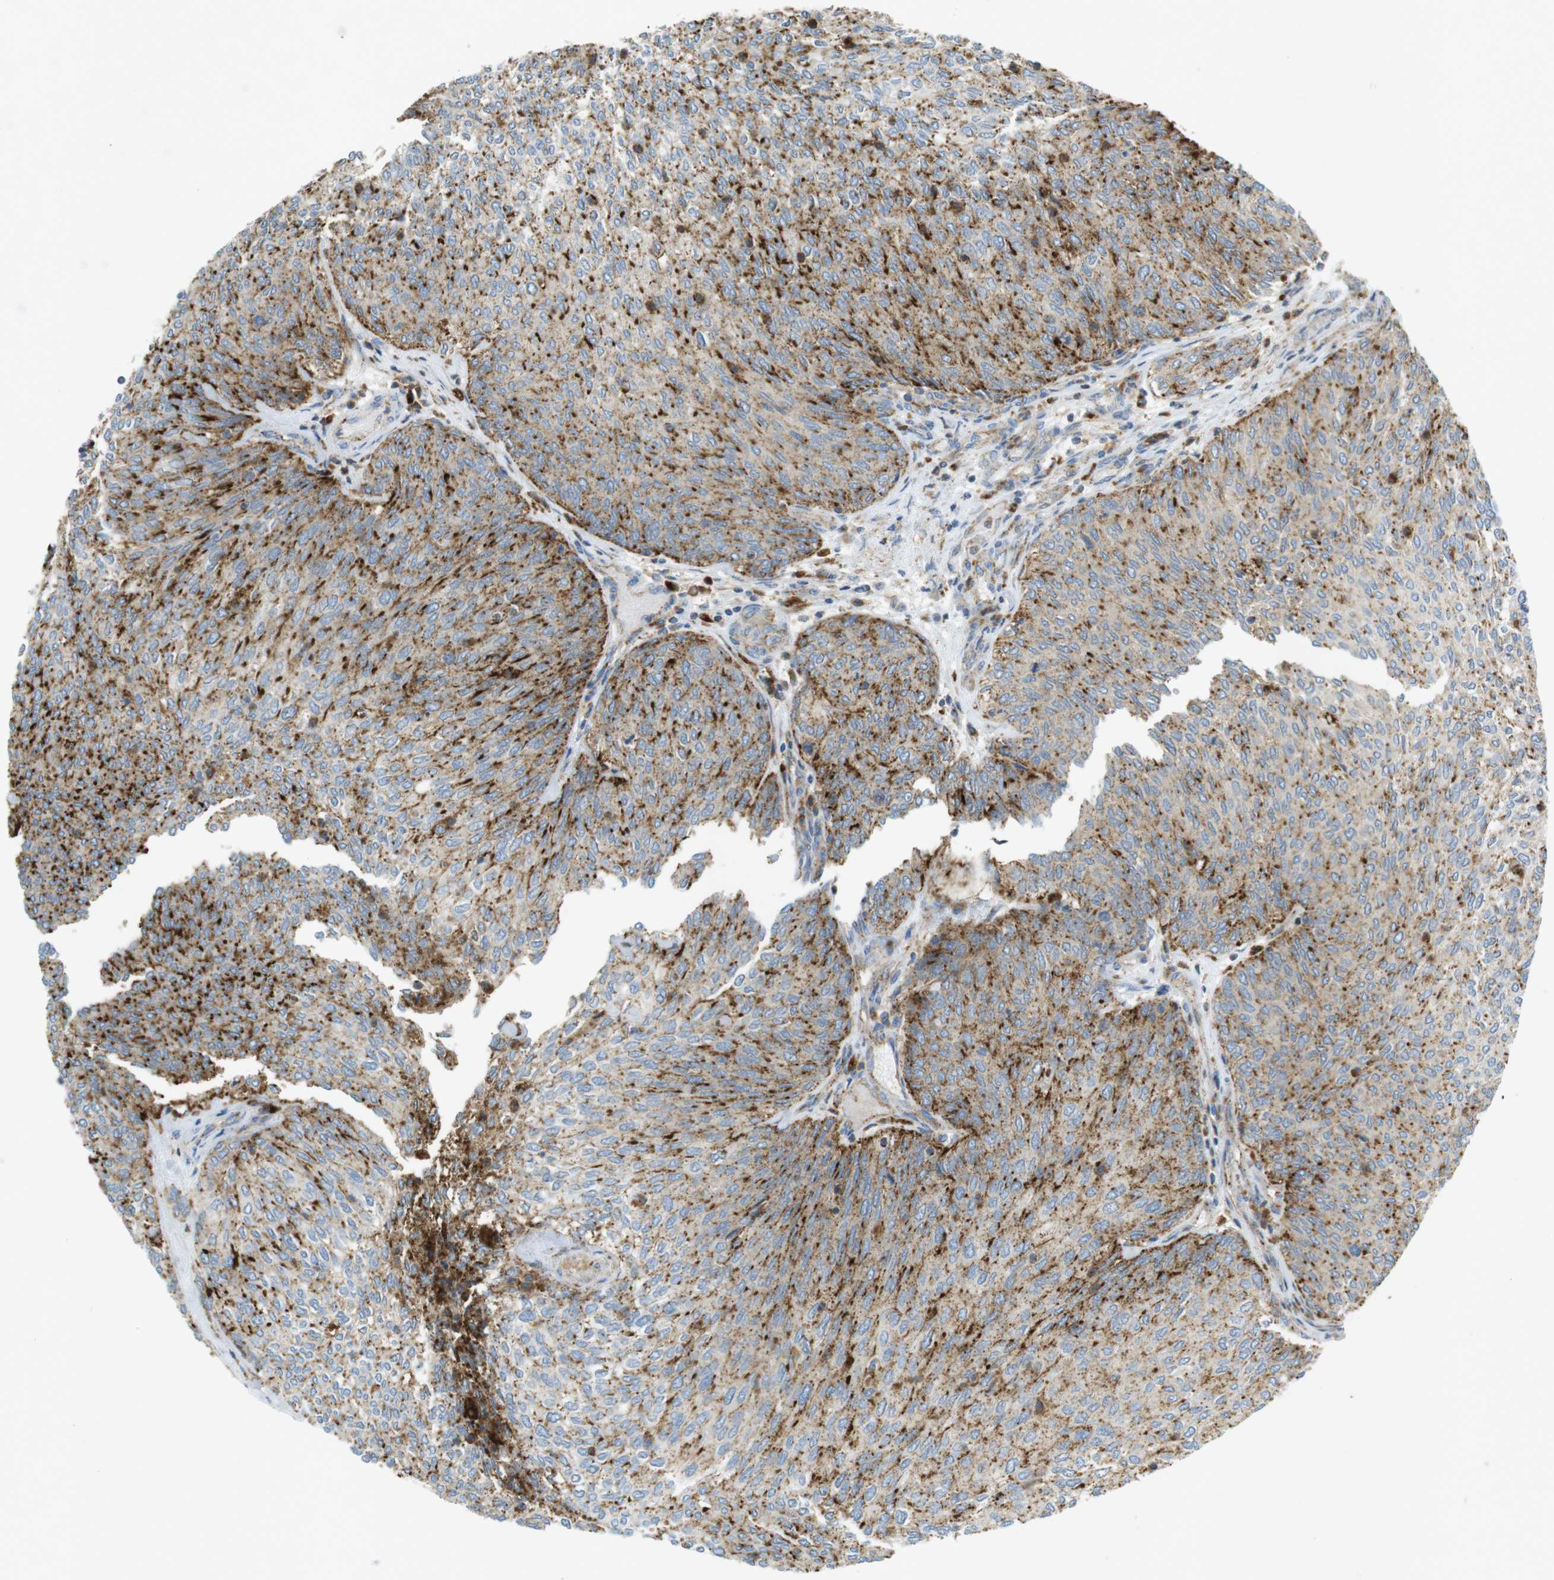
{"staining": {"intensity": "strong", "quantity": ">75%", "location": "cytoplasmic/membranous"}, "tissue": "urothelial cancer", "cell_type": "Tumor cells", "image_type": "cancer", "snomed": [{"axis": "morphology", "description": "Urothelial carcinoma, Low grade"}, {"axis": "topography", "description": "Urinary bladder"}], "caption": "The immunohistochemical stain highlights strong cytoplasmic/membranous positivity in tumor cells of urothelial cancer tissue.", "gene": "LAMP1", "patient": {"sex": "female", "age": 79}}